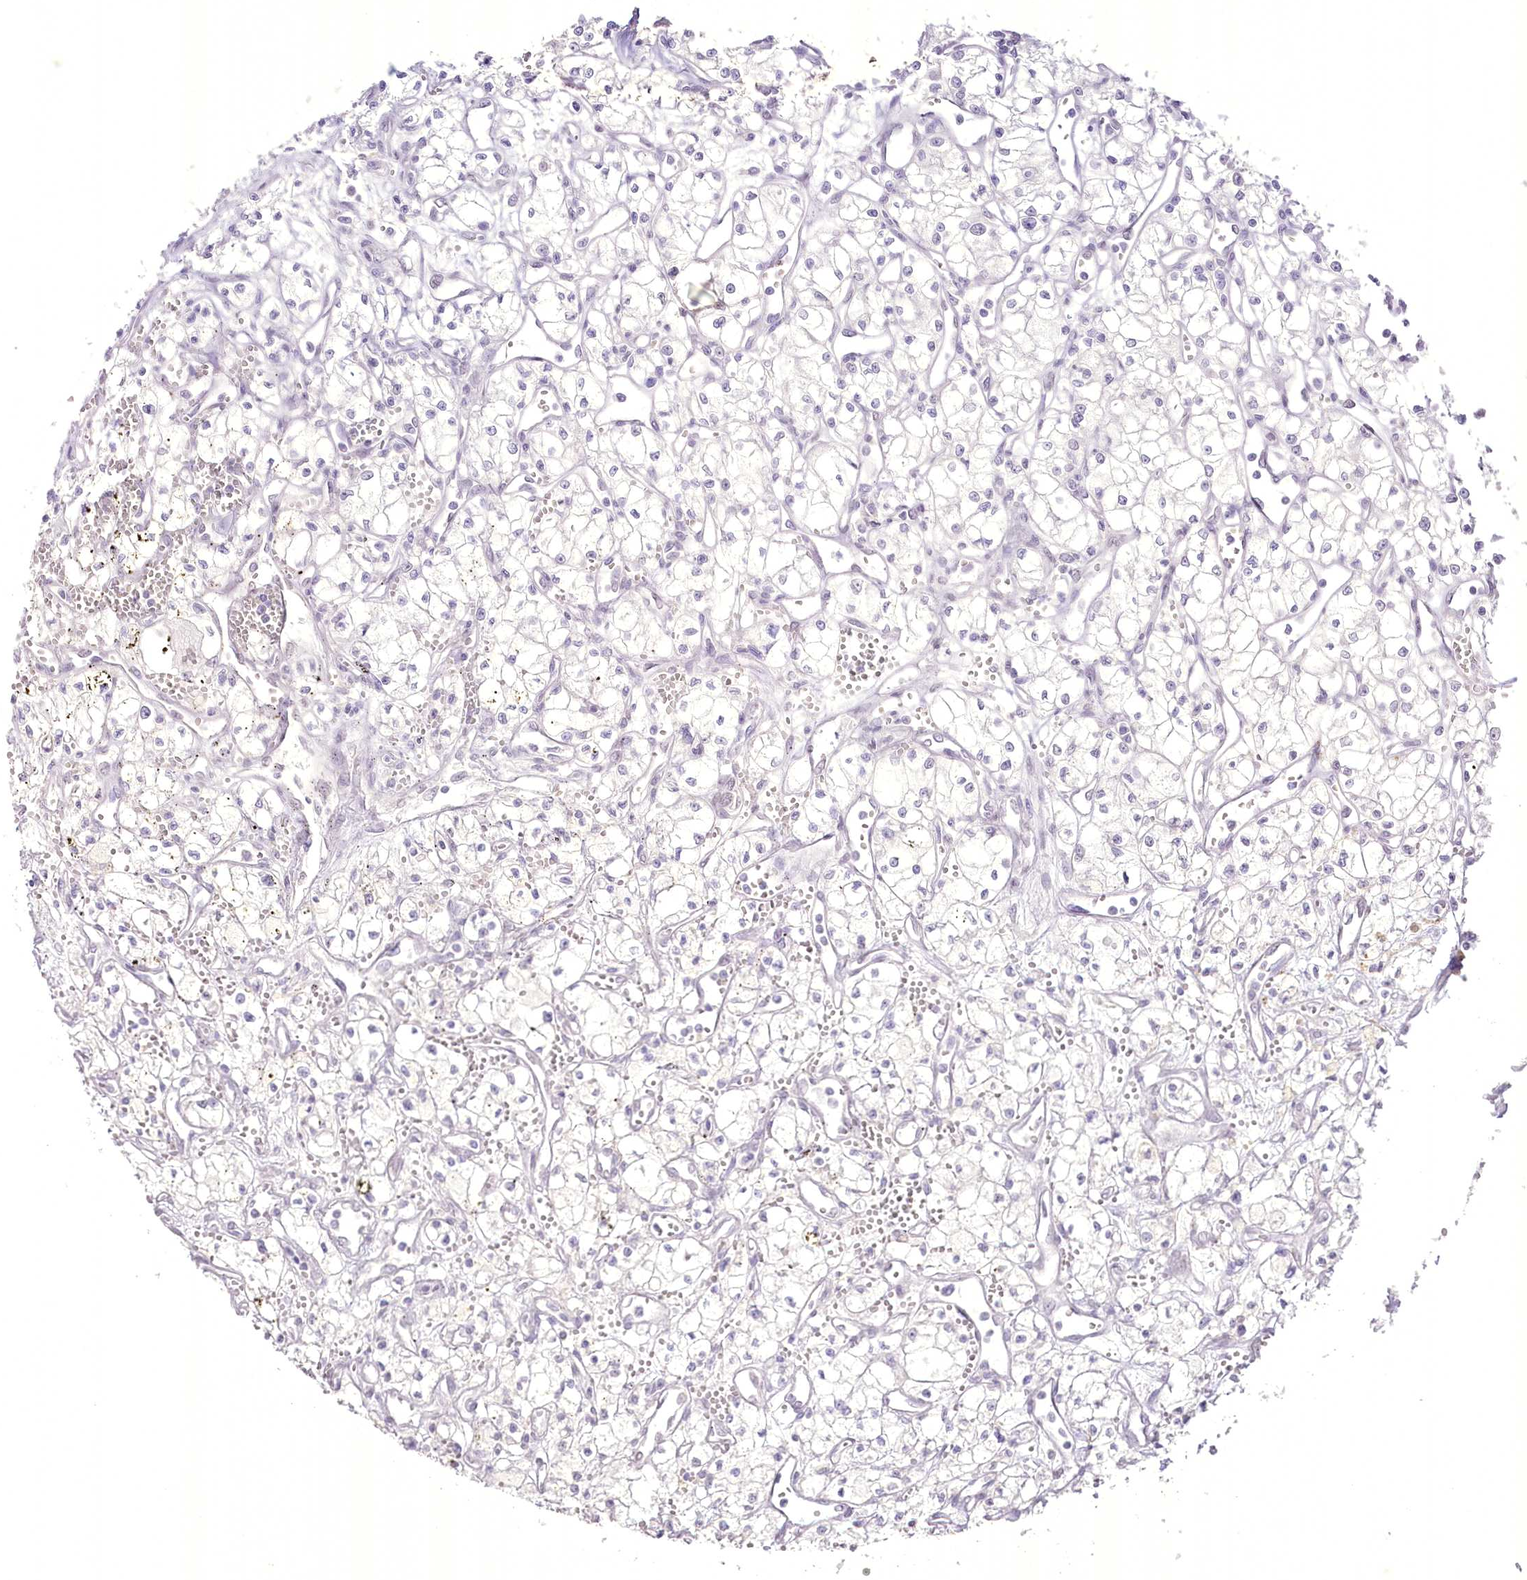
{"staining": {"intensity": "negative", "quantity": "none", "location": "none"}, "tissue": "renal cancer", "cell_type": "Tumor cells", "image_type": "cancer", "snomed": [{"axis": "morphology", "description": "Adenocarcinoma, NOS"}, {"axis": "topography", "description": "Kidney"}], "caption": "An immunohistochemistry (IHC) histopathology image of renal cancer (adenocarcinoma) is shown. There is no staining in tumor cells of renal cancer (adenocarcinoma).", "gene": "SLC39A10", "patient": {"sex": "male", "age": 59}}